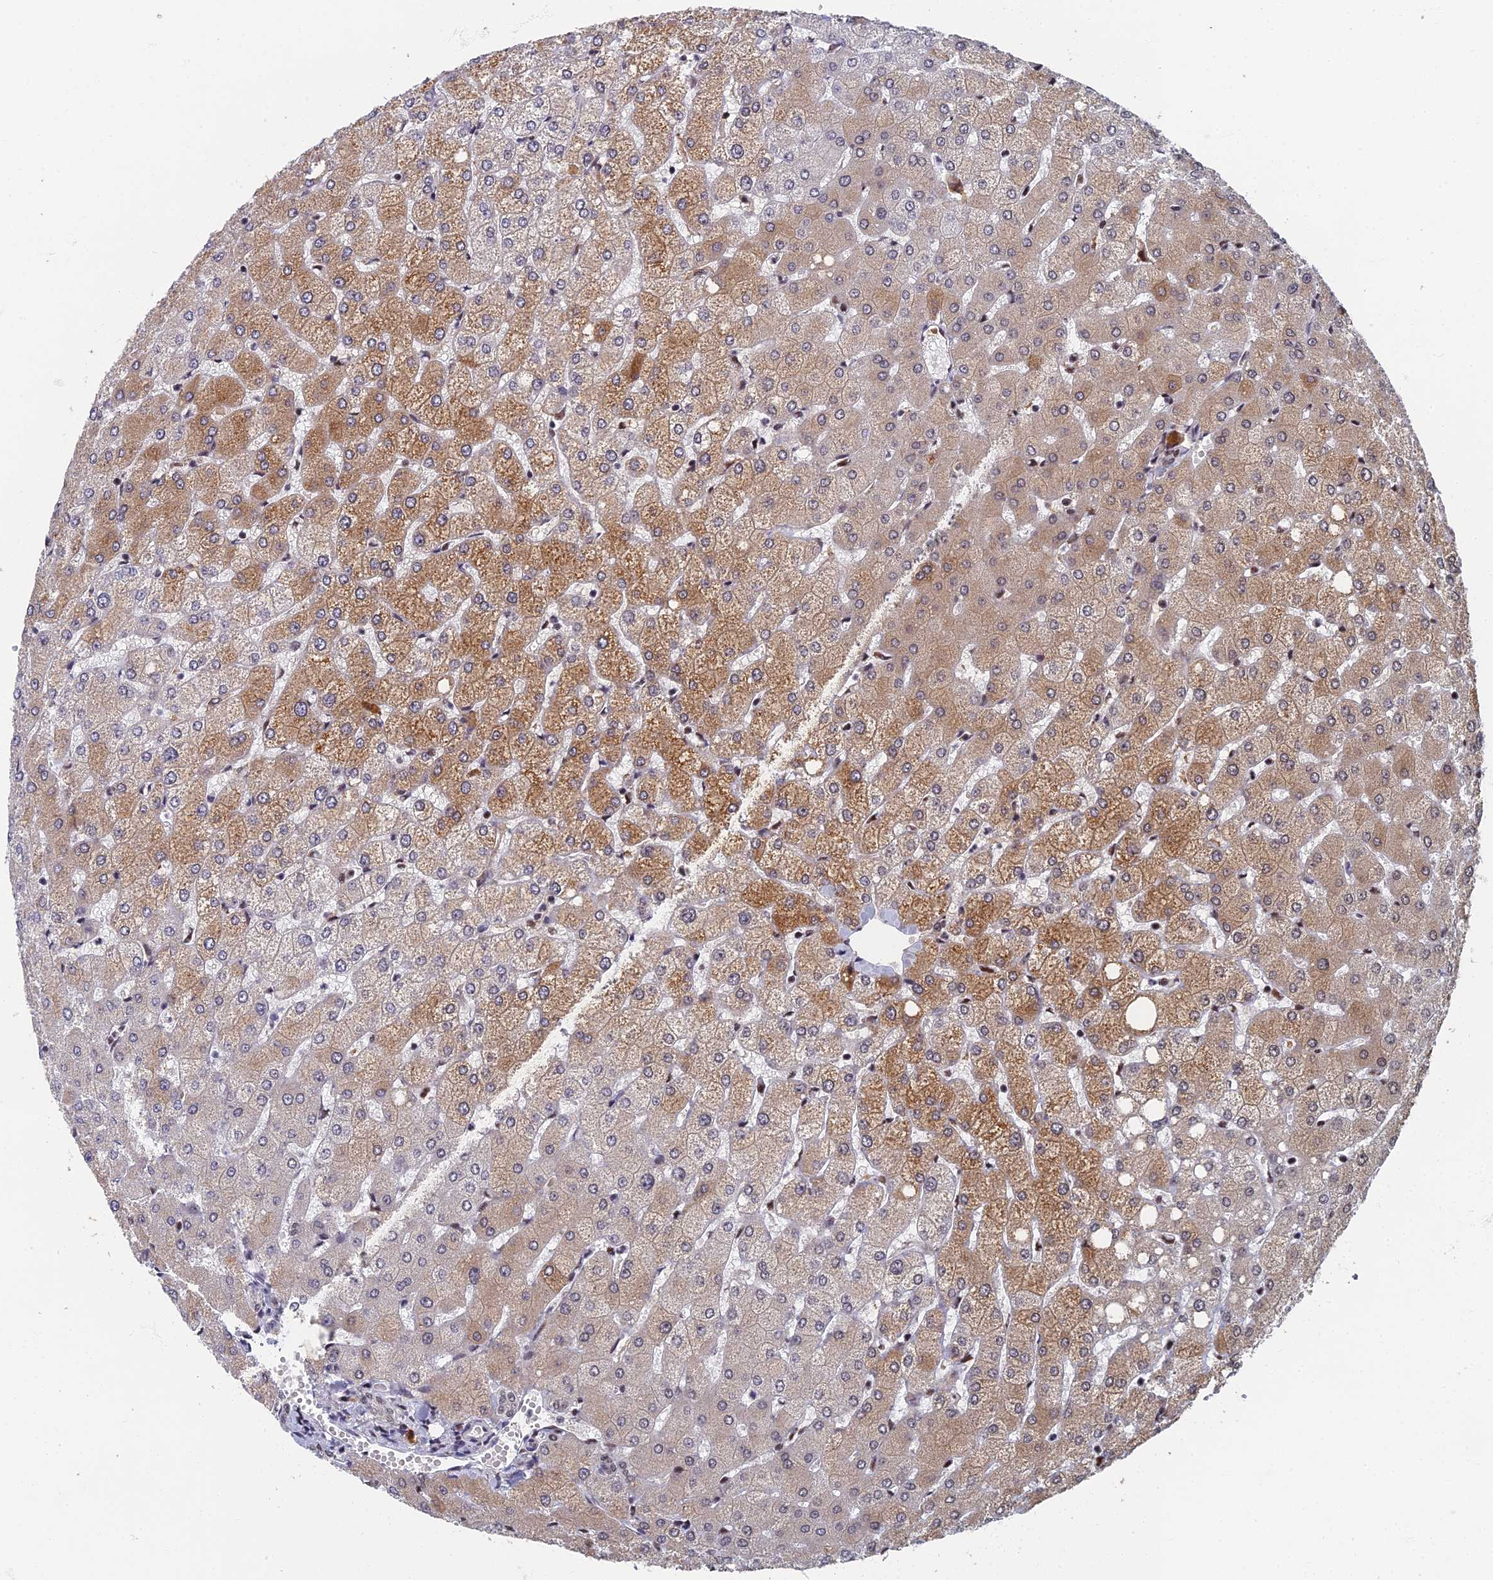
{"staining": {"intensity": "negative", "quantity": "none", "location": "none"}, "tissue": "liver", "cell_type": "Cholangiocytes", "image_type": "normal", "snomed": [{"axis": "morphology", "description": "Normal tissue, NOS"}, {"axis": "topography", "description": "Liver"}], "caption": "The micrograph demonstrates no staining of cholangiocytes in unremarkable liver. The staining was performed using DAB (3,3'-diaminobenzidine) to visualize the protein expression in brown, while the nuclei were stained in blue with hematoxylin (Magnification: 20x).", "gene": "TAF13", "patient": {"sex": "female", "age": 54}}